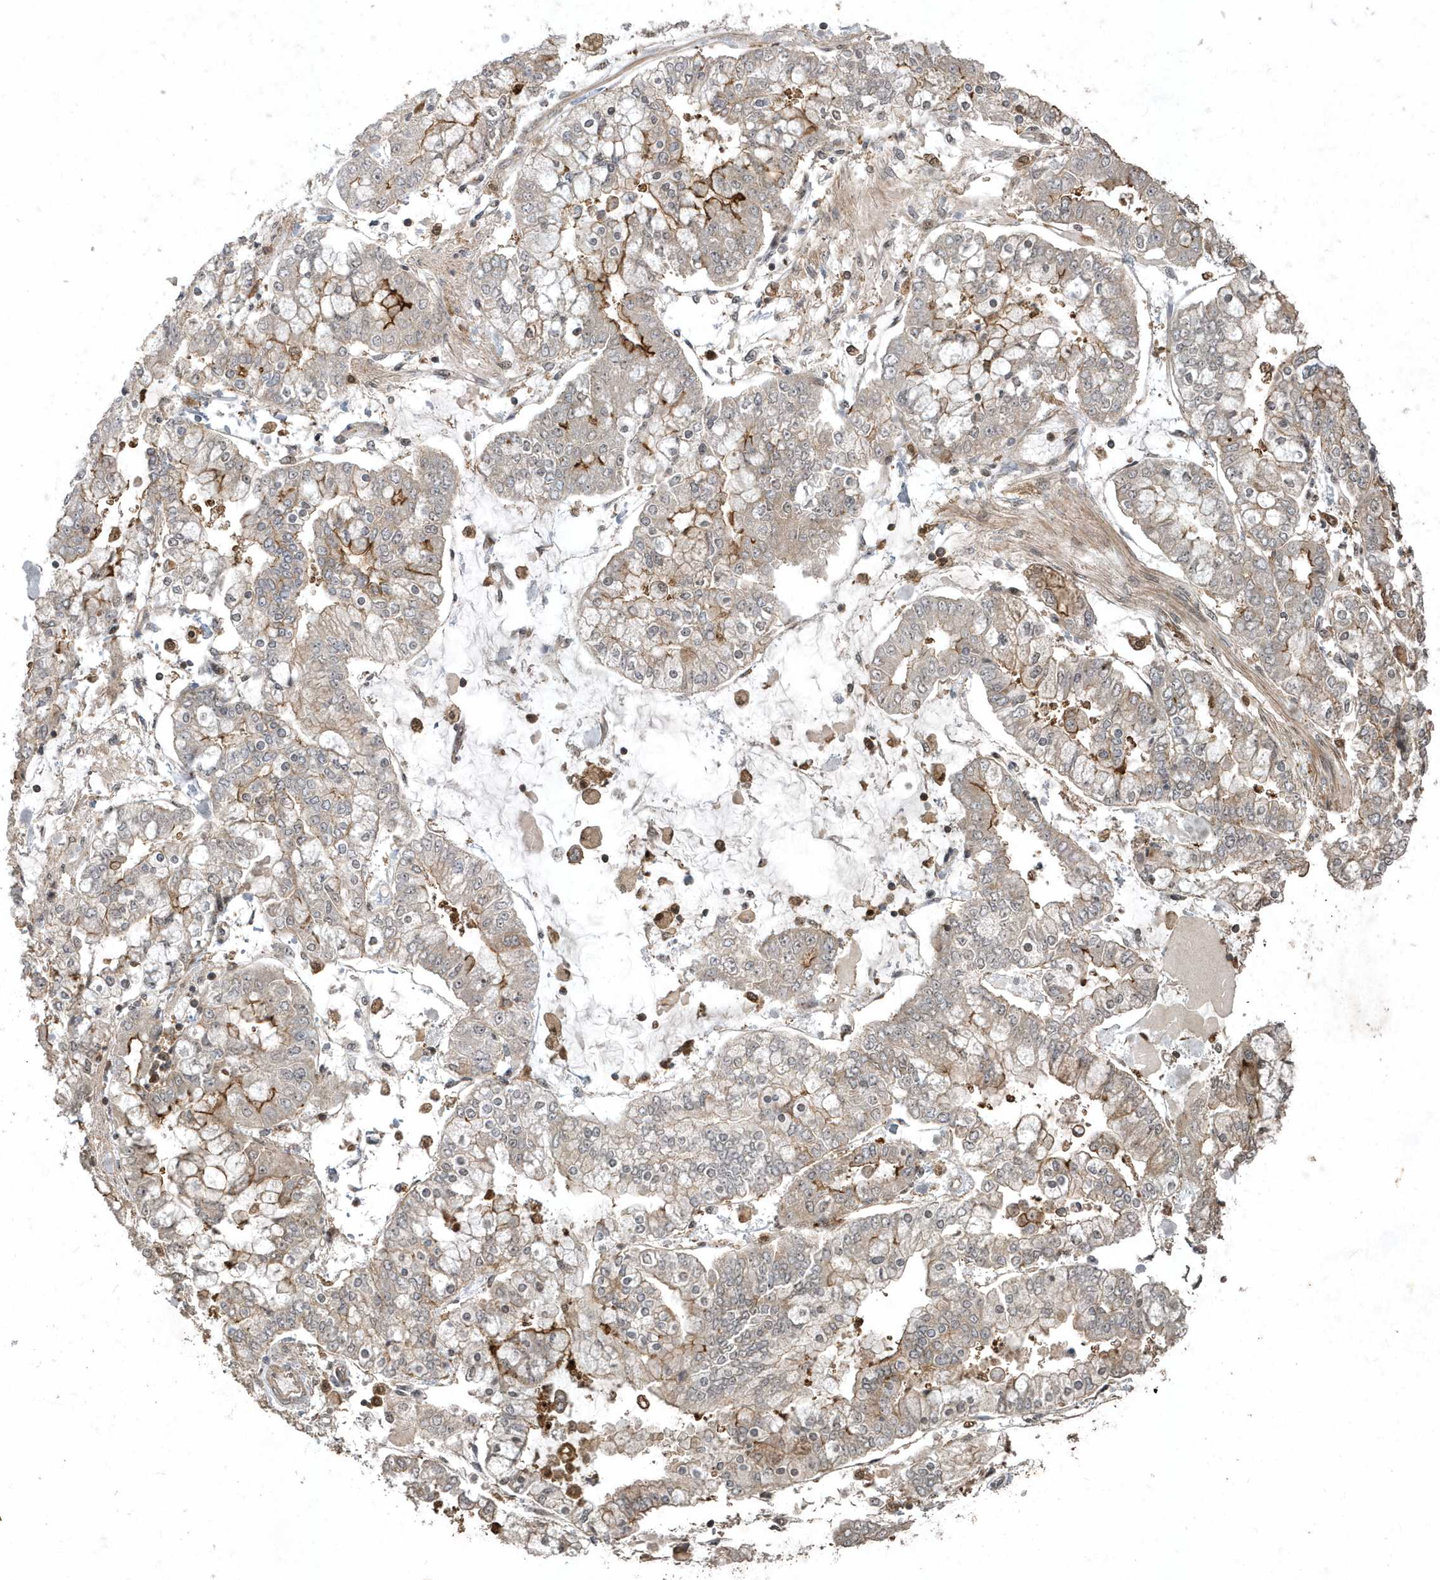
{"staining": {"intensity": "moderate", "quantity": "<25%", "location": "cytoplasmic/membranous"}, "tissue": "stomach cancer", "cell_type": "Tumor cells", "image_type": "cancer", "snomed": [{"axis": "morphology", "description": "Normal tissue, NOS"}, {"axis": "morphology", "description": "Adenocarcinoma, NOS"}, {"axis": "topography", "description": "Stomach, upper"}, {"axis": "topography", "description": "Stomach"}], "caption": "Adenocarcinoma (stomach) stained for a protein (brown) exhibits moderate cytoplasmic/membranous positive expression in approximately <25% of tumor cells.", "gene": "LACC1", "patient": {"sex": "male", "age": 76}}